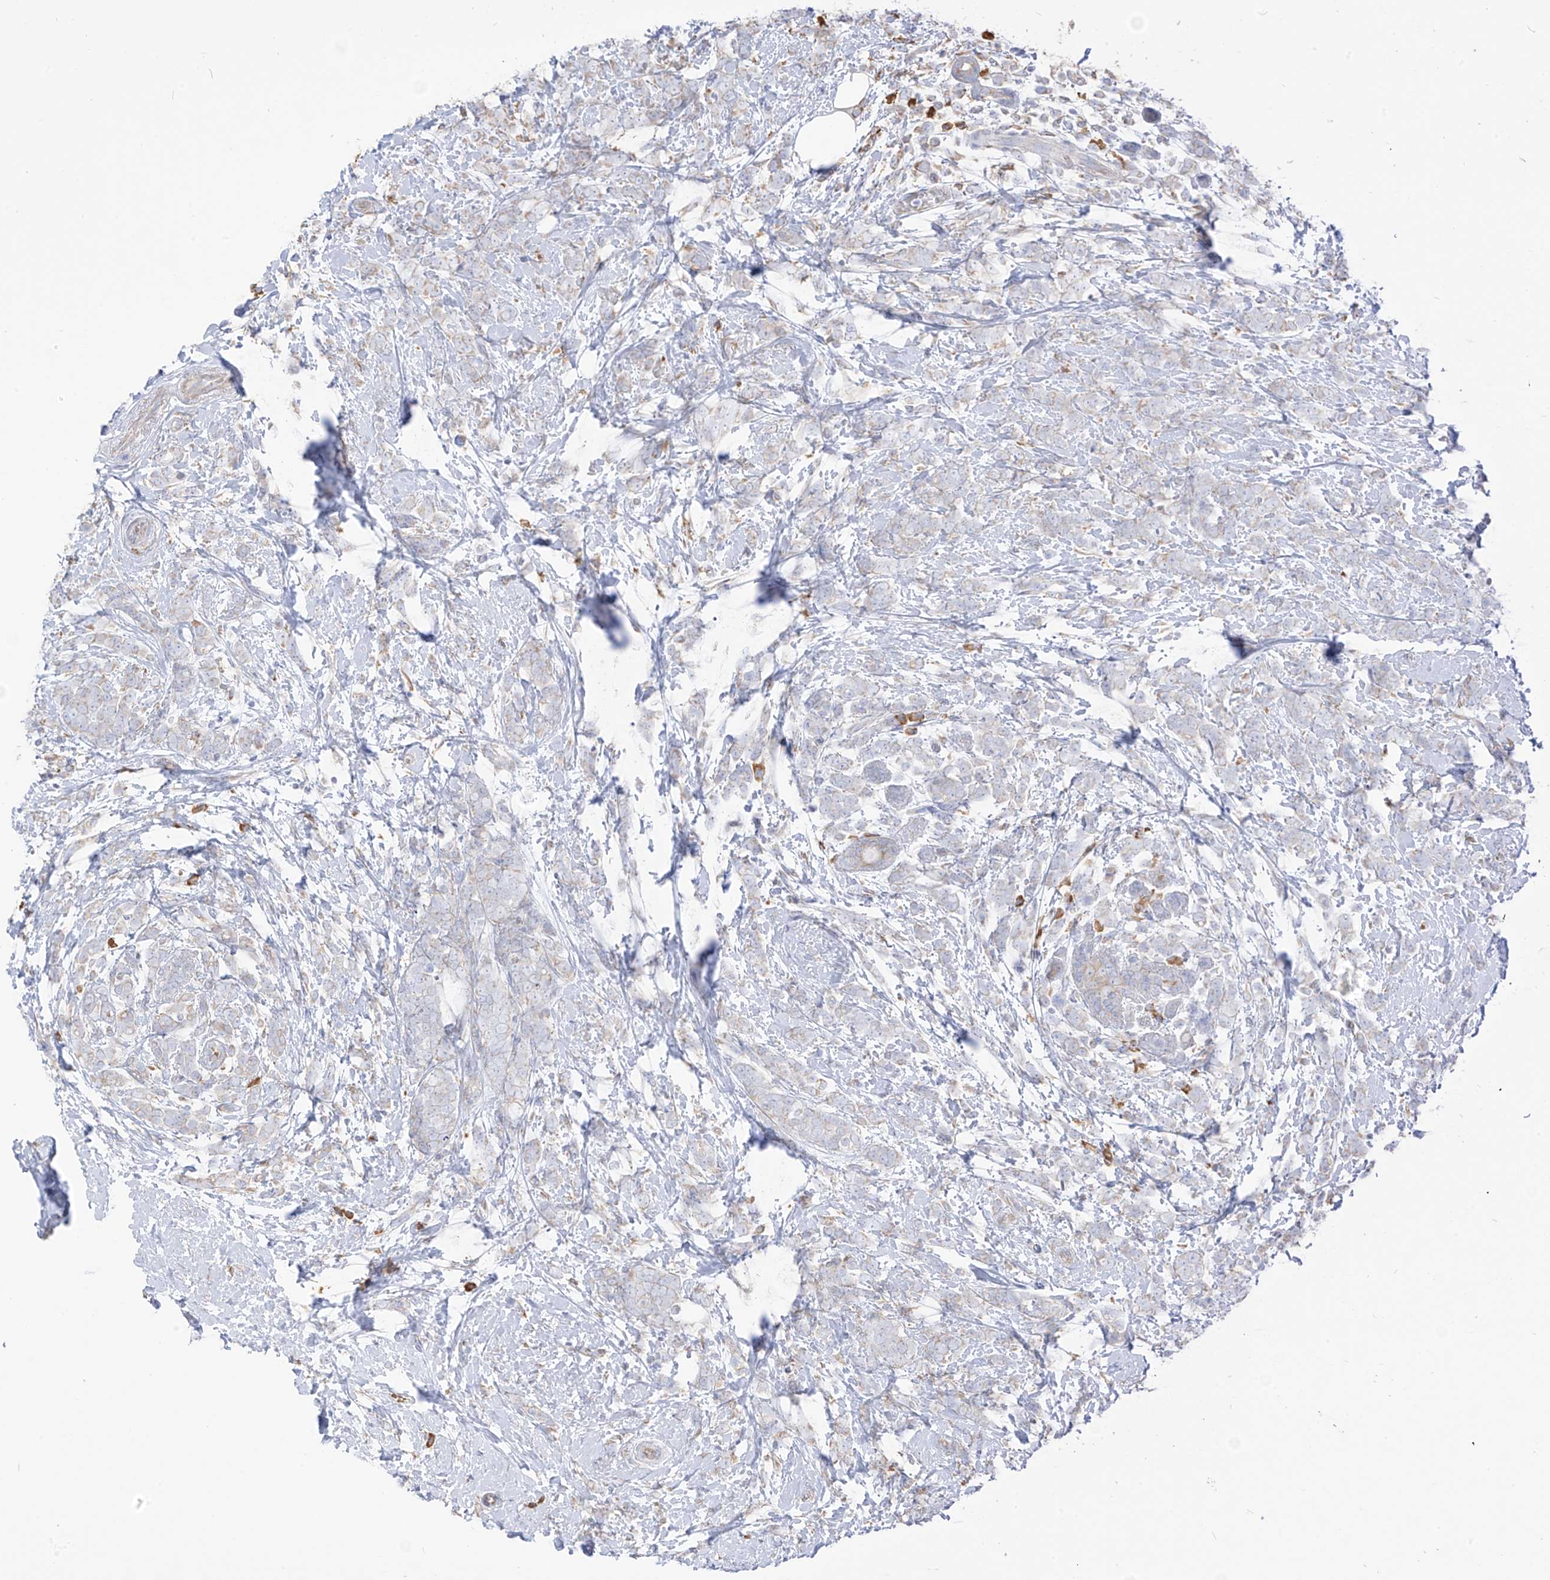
{"staining": {"intensity": "moderate", "quantity": "<25%", "location": "cytoplasmic/membranous"}, "tissue": "breast cancer", "cell_type": "Tumor cells", "image_type": "cancer", "snomed": [{"axis": "morphology", "description": "Lobular carcinoma"}, {"axis": "topography", "description": "Breast"}], "caption": "This is a histology image of immunohistochemistry (IHC) staining of breast cancer, which shows moderate expression in the cytoplasmic/membranous of tumor cells.", "gene": "PDIA6", "patient": {"sex": "female", "age": 58}}